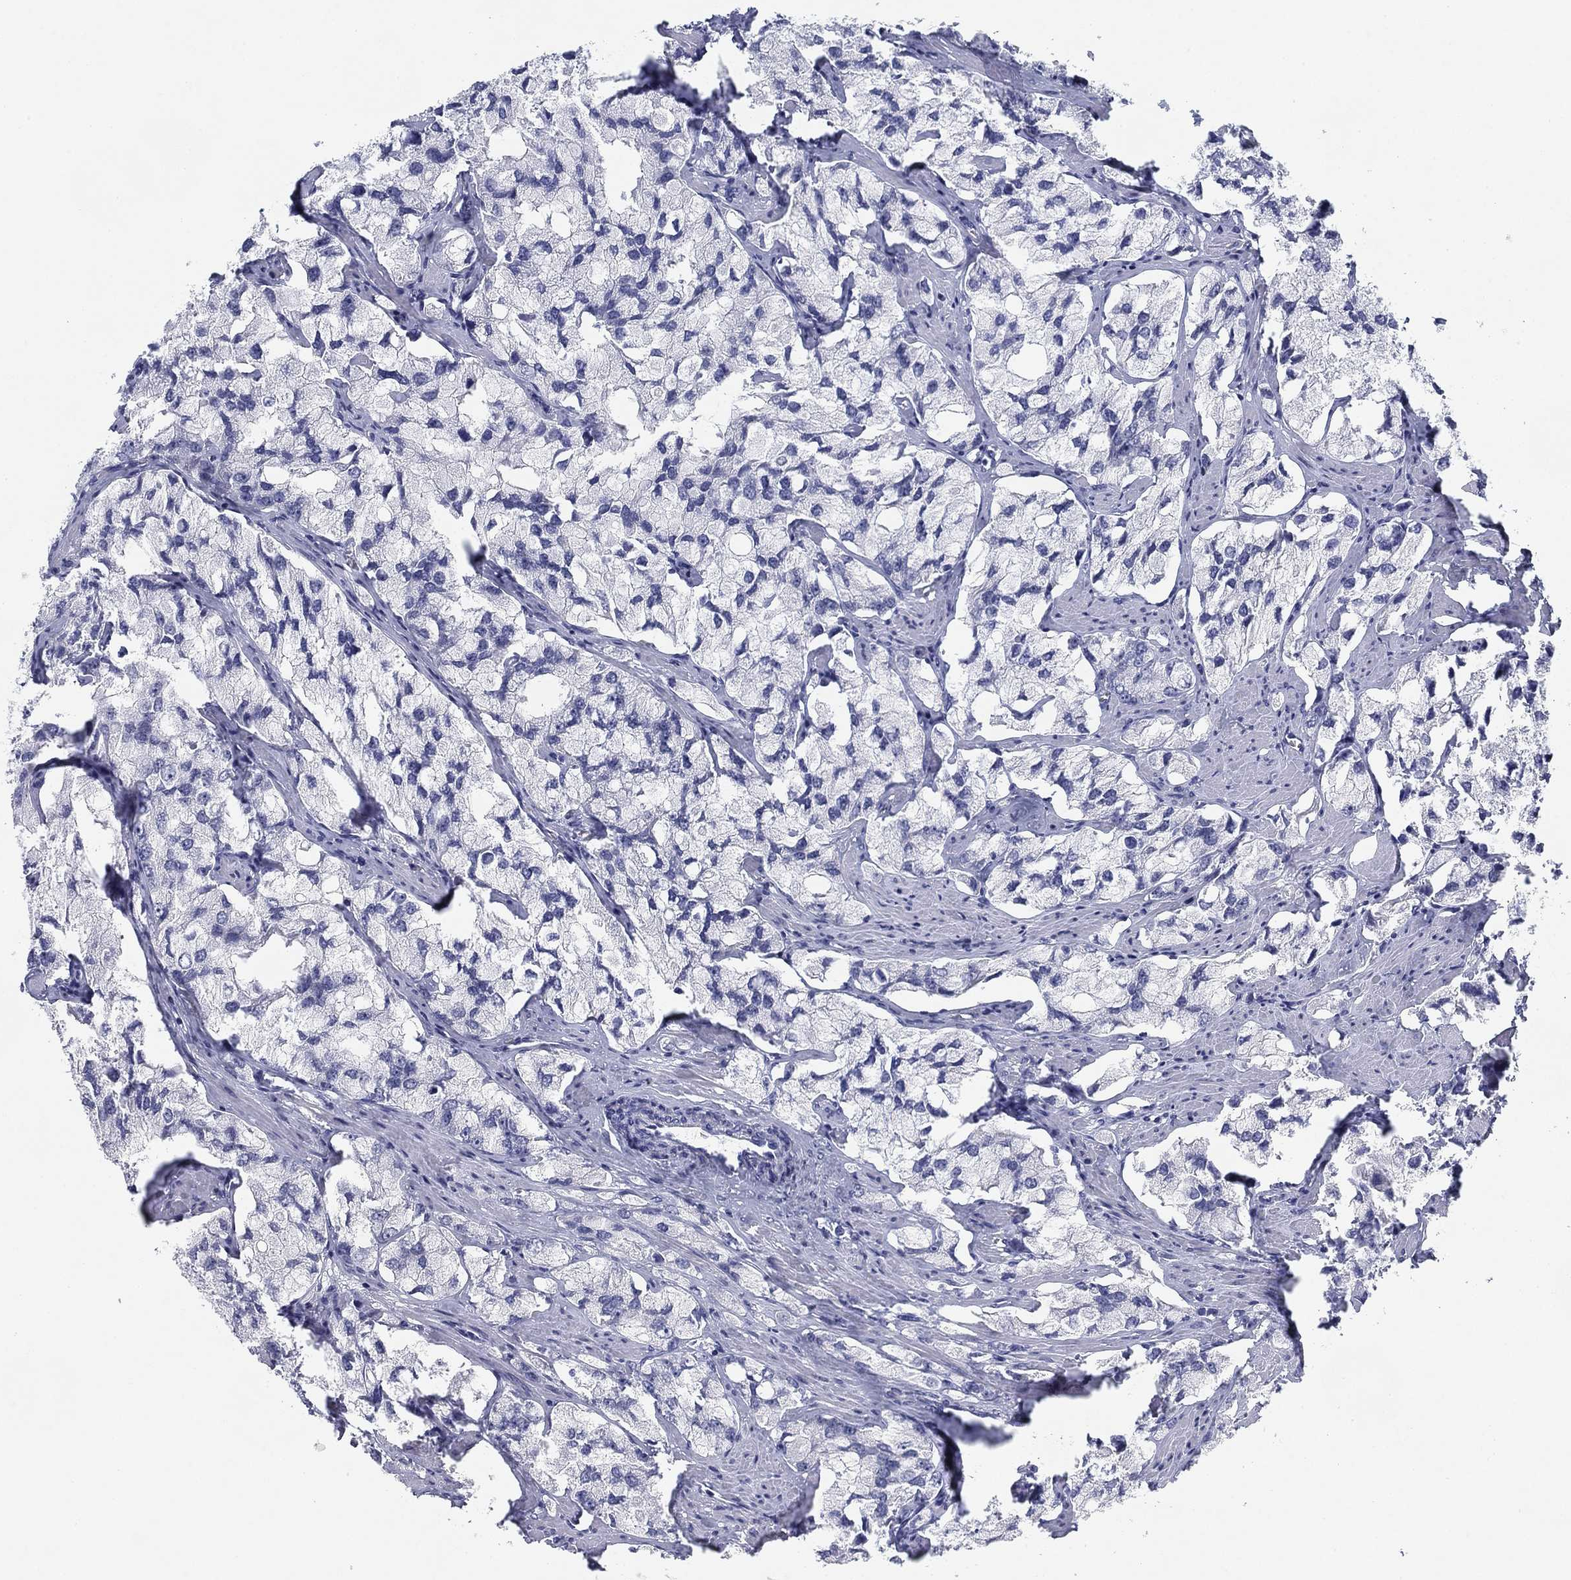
{"staining": {"intensity": "negative", "quantity": "none", "location": "none"}, "tissue": "prostate cancer", "cell_type": "Tumor cells", "image_type": "cancer", "snomed": [{"axis": "morphology", "description": "Adenocarcinoma, NOS"}, {"axis": "topography", "description": "Prostate and seminal vesicle, NOS"}, {"axis": "topography", "description": "Prostate"}], "caption": "DAB immunohistochemical staining of prostate adenocarcinoma displays no significant expression in tumor cells. (DAB (3,3'-diaminobenzidine) immunohistochemistry, high magnification).", "gene": "CD79B", "patient": {"sex": "male", "age": 64}}